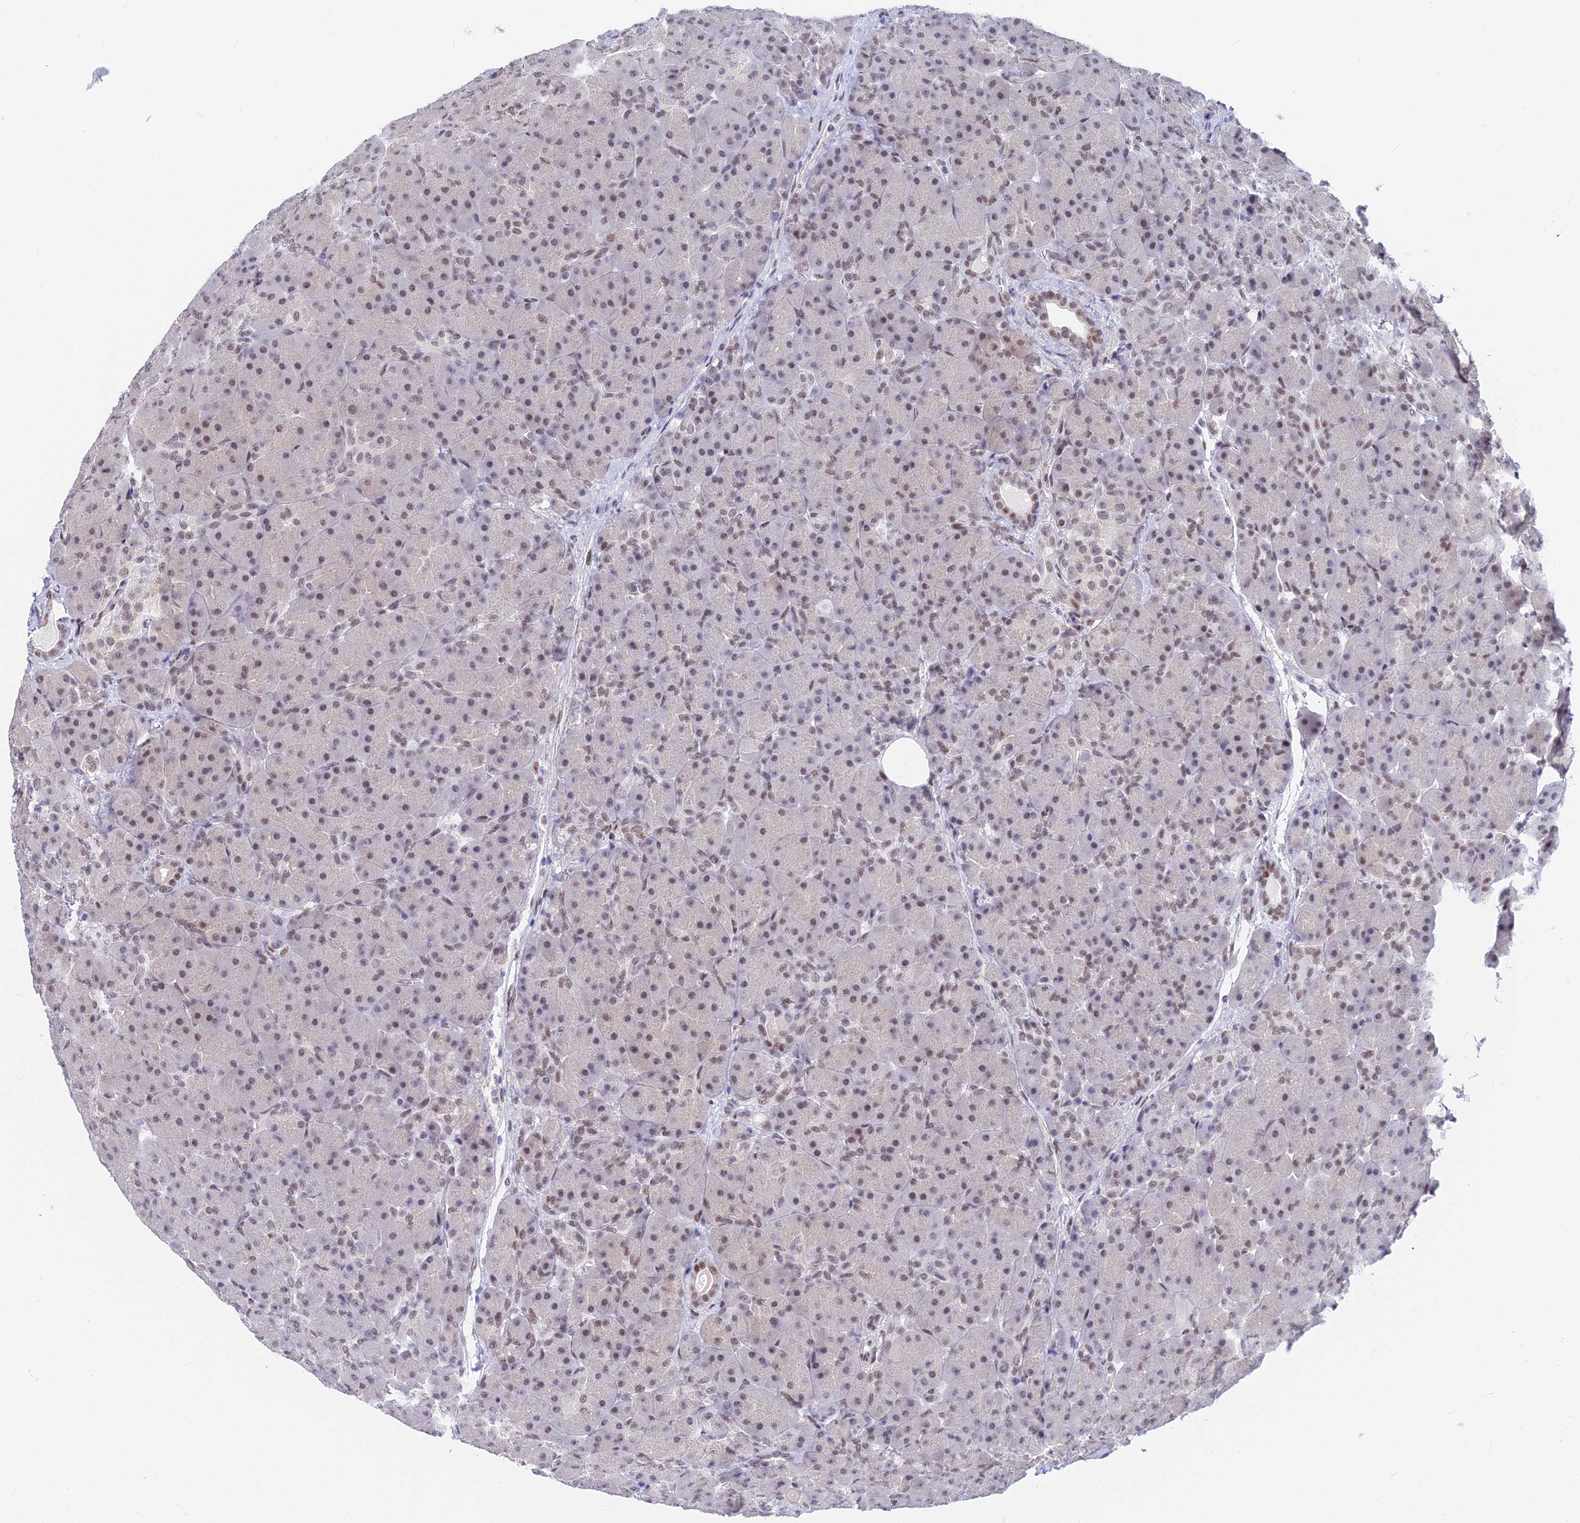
{"staining": {"intensity": "weak", "quantity": "25%-75%", "location": "nuclear"}, "tissue": "pancreas", "cell_type": "Exocrine glandular cells", "image_type": "normal", "snomed": [{"axis": "morphology", "description": "Normal tissue, NOS"}, {"axis": "topography", "description": "Pancreas"}], "caption": "A low amount of weak nuclear expression is appreciated in about 25%-75% of exocrine glandular cells in benign pancreas. Nuclei are stained in blue.", "gene": "KCTD13", "patient": {"sex": "male", "age": 66}}